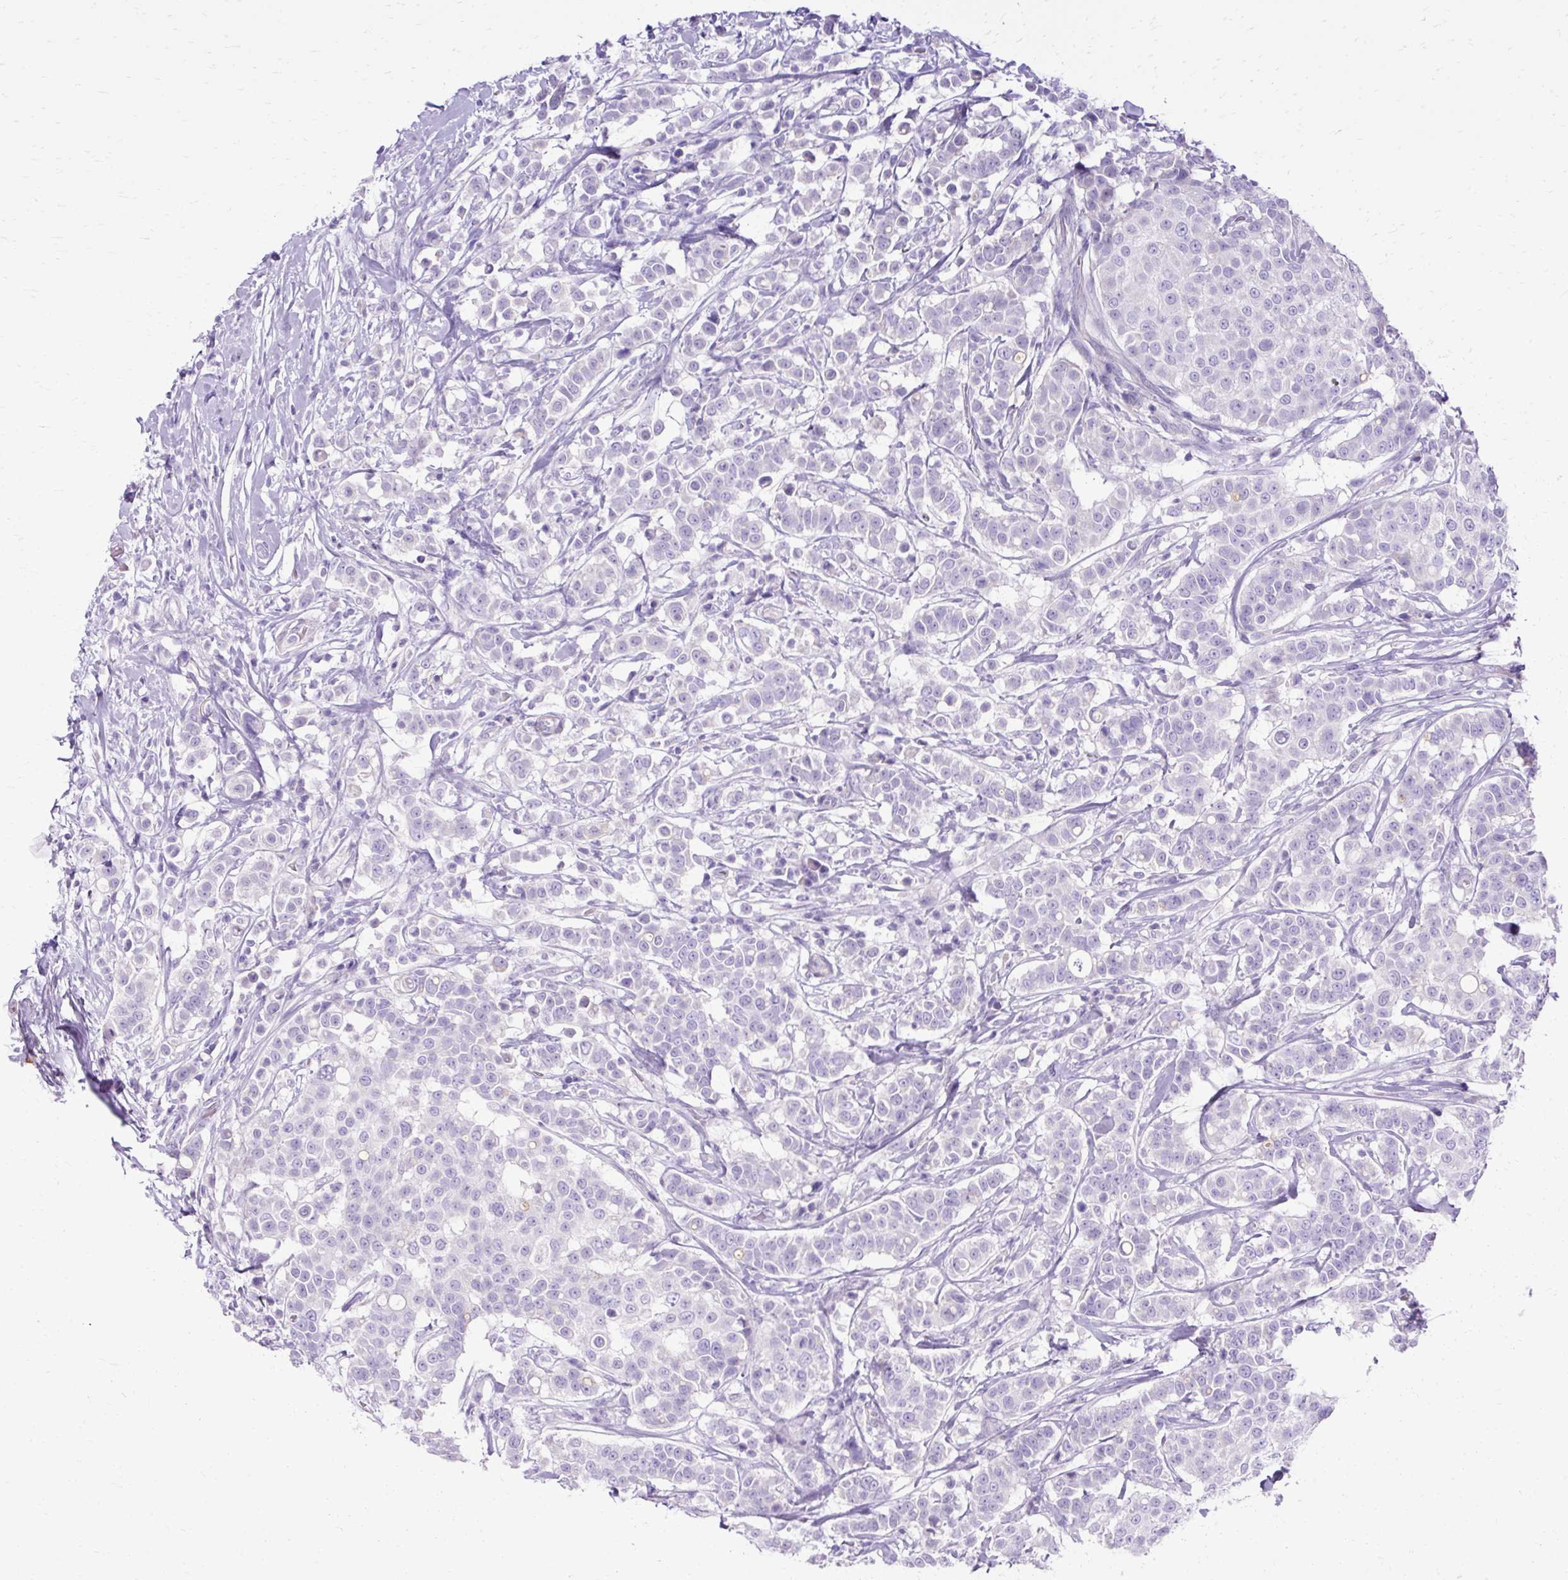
{"staining": {"intensity": "negative", "quantity": "none", "location": "none"}, "tissue": "breast cancer", "cell_type": "Tumor cells", "image_type": "cancer", "snomed": [{"axis": "morphology", "description": "Duct carcinoma"}, {"axis": "topography", "description": "Breast"}], "caption": "Immunohistochemistry histopathology image of human infiltrating ductal carcinoma (breast) stained for a protein (brown), which shows no staining in tumor cells. The staining was performed using DAB to visualize the protein expression in brown, while the nuclei were stained in blue with hematoxylin (Magnification: 20x).", "gene": "HSD11B1", "patient": {"sex": "female", "age": 27}}